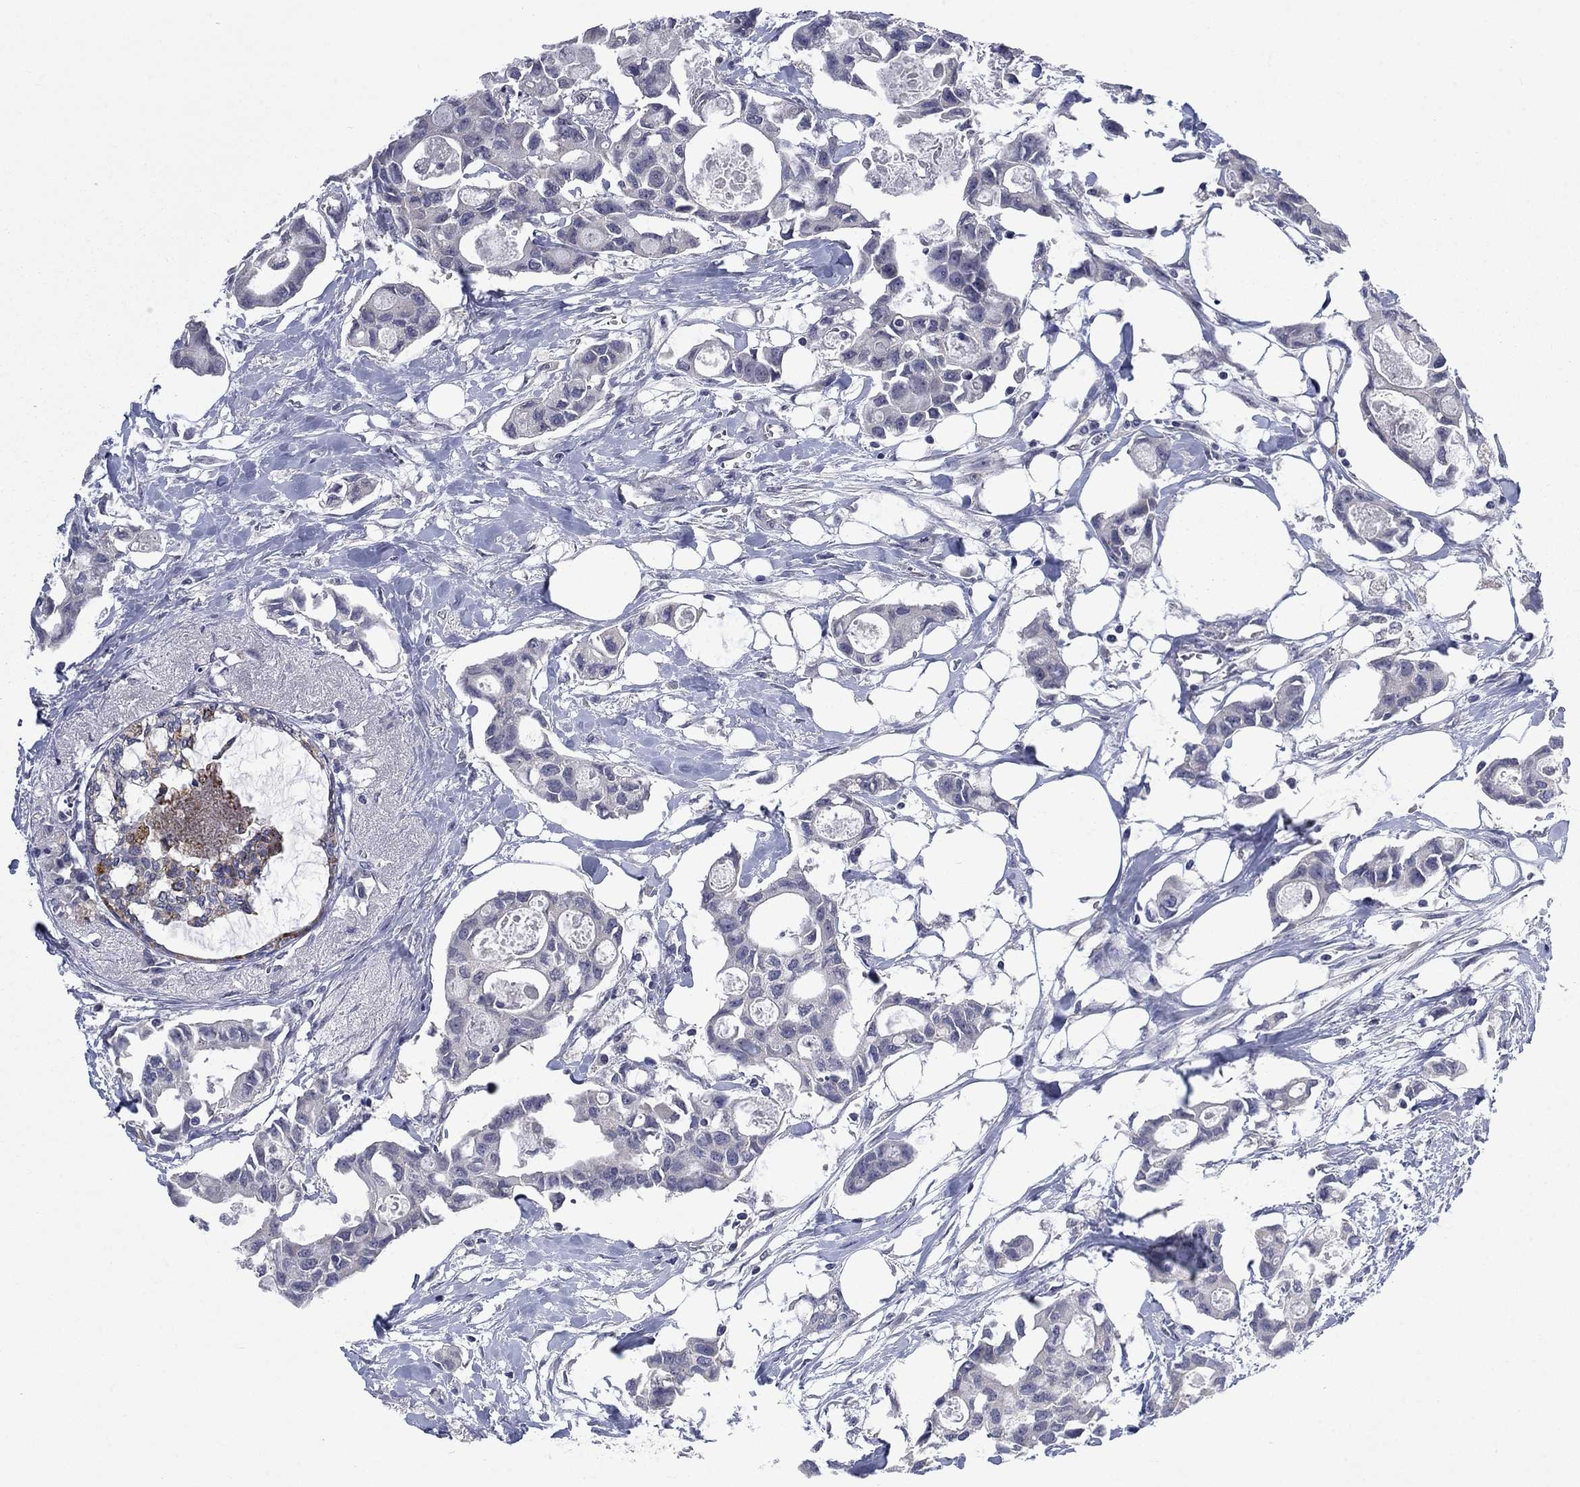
{"staining": {"intensity": "negative", "quantity": "none", "location": "none"}, "tissue": "breast cancer", "cell_type": "Tumor cells", "image_type": "cancer", "snomed": [{"axis": "morphology", "description": "Duct carcinoma"}, {"axis": "topography", "description": "Breast"}], "caption": "Immunohistochemical staining of human breast cancer (intraductal carcinoma) reveals no significant positivity in tumor cells.", "gene": "SPATA33", "patient": {"sex": "female", "age": 83}}